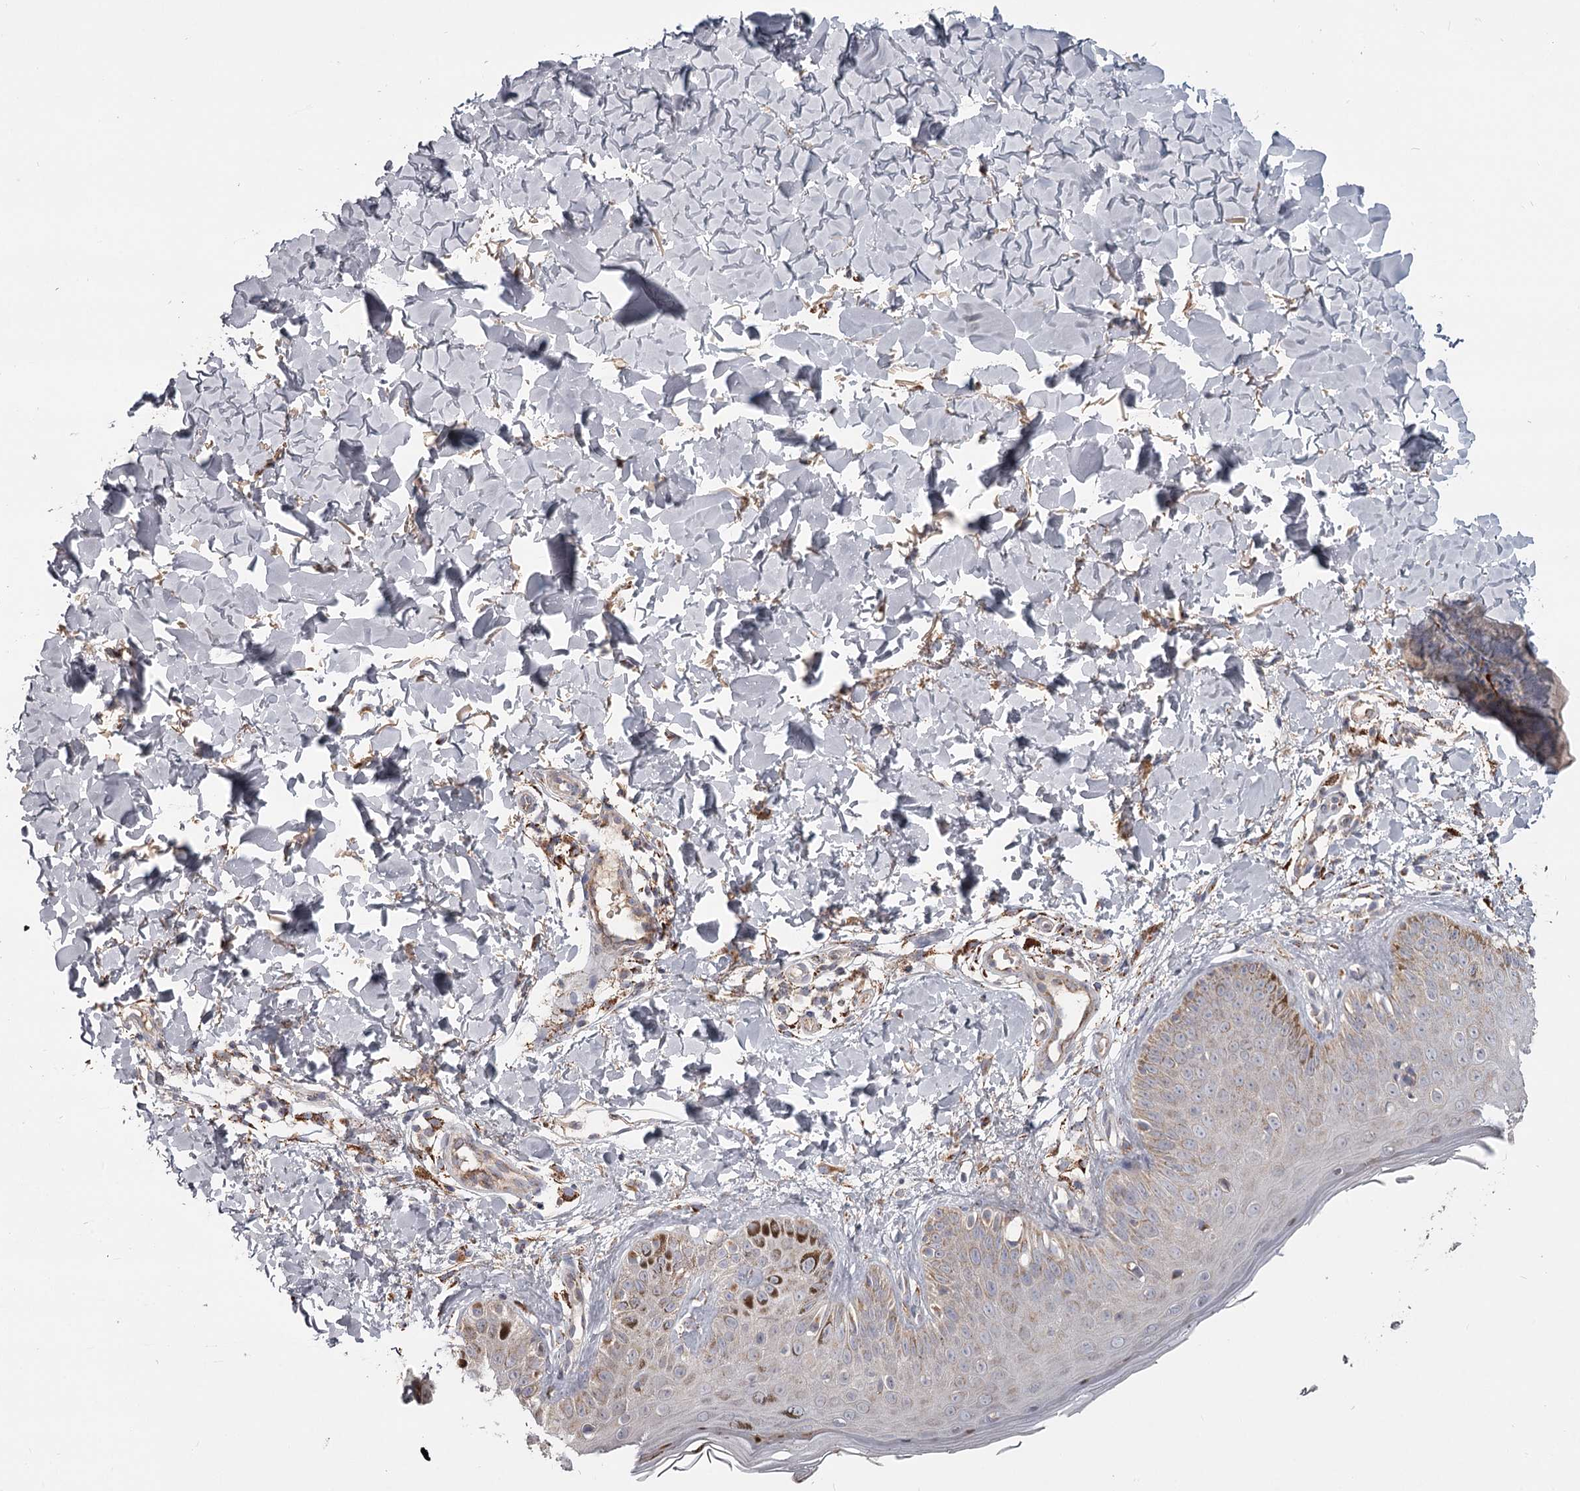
{"staining": {"intensity": "negative", "quantity": "none", "location": "none"}, "tissue": "skin", "cell_type": "Fibroblasts", "image_type": "normal", "snomed": [{"axis": "morphology", "description": "Normal tissue, NOS"}, {"axis": "topography", "description": "Skin"}], "caption": "Immunohistochemistry (IHC) of normal skin shows no expression in fibroblasts.", "gene": "CDC123", "patient": {"sex": "male", "age": 52}}